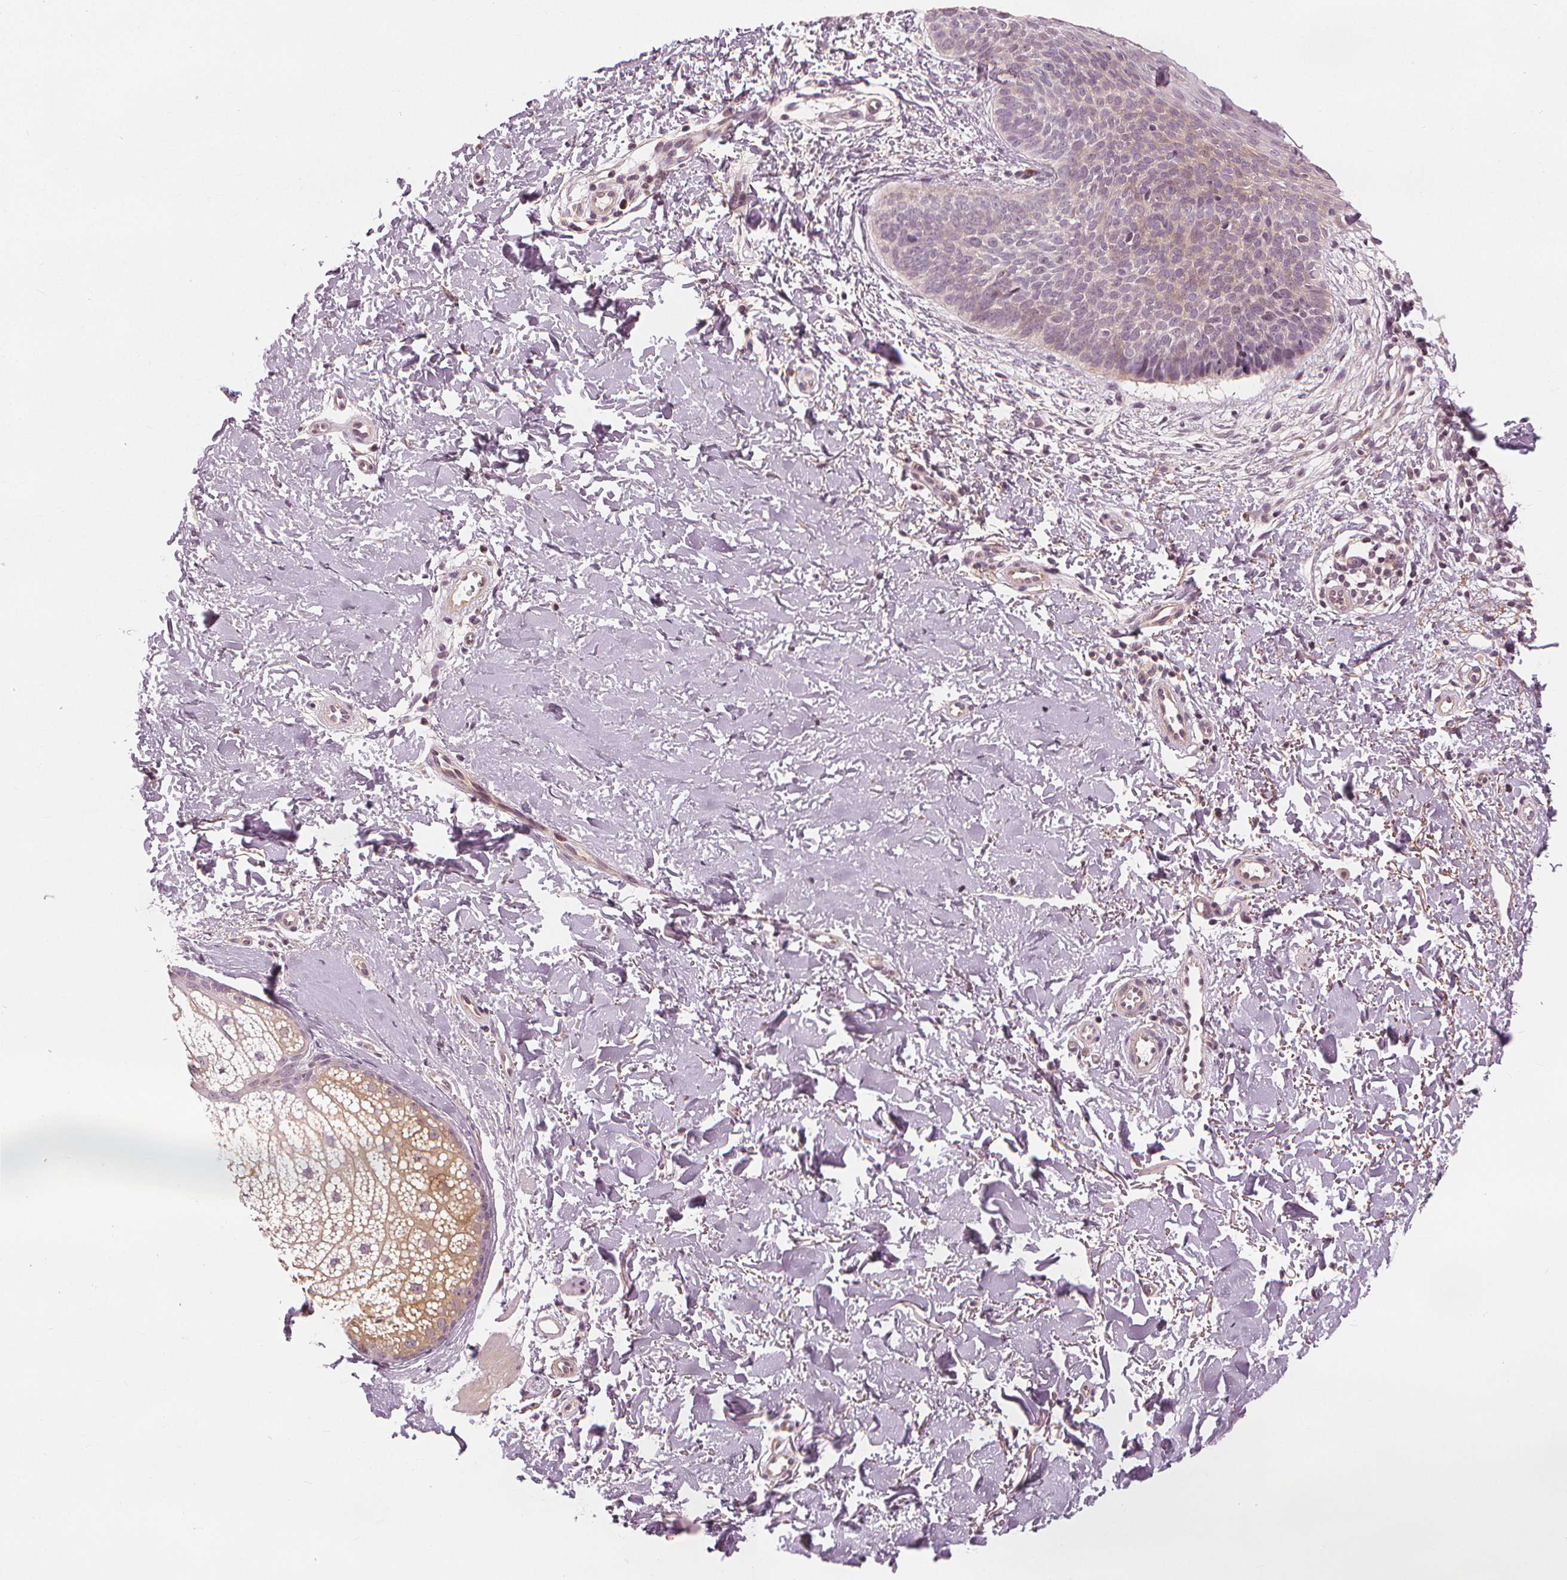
{"staining": {"intensity": "negative", "quantity": "none", "location": "none"}, "tissue": "skin cancer", "cell_type": "Tumor cells", "image_type": "cancer", "snomed": [{"axis": "morphology", "description": "Basal cell carcinoma"}, {"axis": "topography", "description": "Skin"}], "caption": "Immunohistochemistry (IHC) of skin cancer reveals no expression in tumor cells.", "gene": "SLC34A1", "patient": {"sex": "male", "age": 57}}